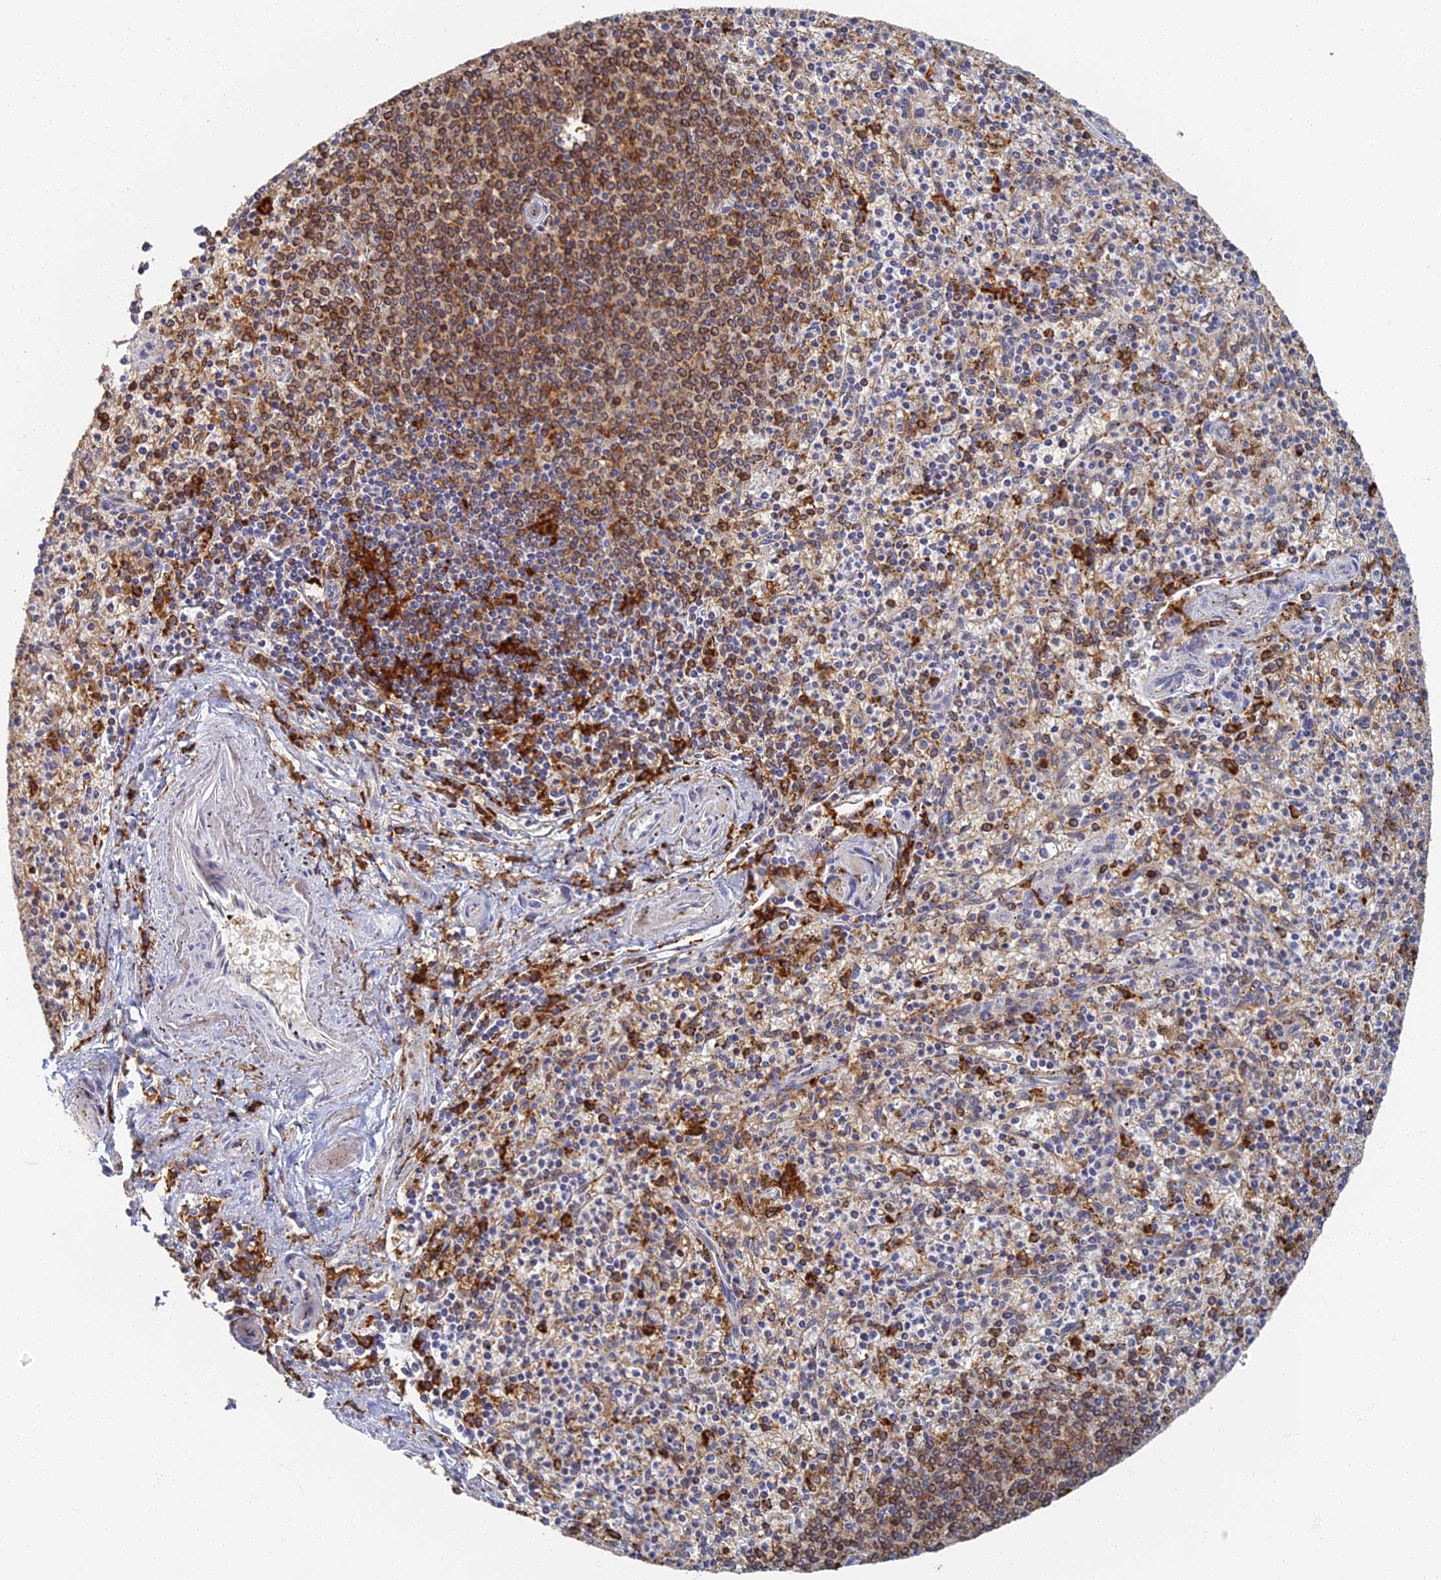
{"staining": {"intensity": "moderate", "quantity": "<25%", "location": "cytoplasmic/membranous"}, "tissue": "spleen", "cell_type": "Cells in red pulp", "image_type": "normal", "snomed": [{"axis": "morphology", "description": "Normal tissue, NOS"}, {"axis": "topography", "description": "Spleen"}], "caption": "The micrograph shows immunohistochemical staining of benign spleen. There is moderate cytoplasmic/membranous expression is present in about <25% of cells in red pulp. The protein is shown in brown color, while the nuclei are stained blue.", "gene": "GPATCH1", "patient": {"sex": "male", "age": 72}}